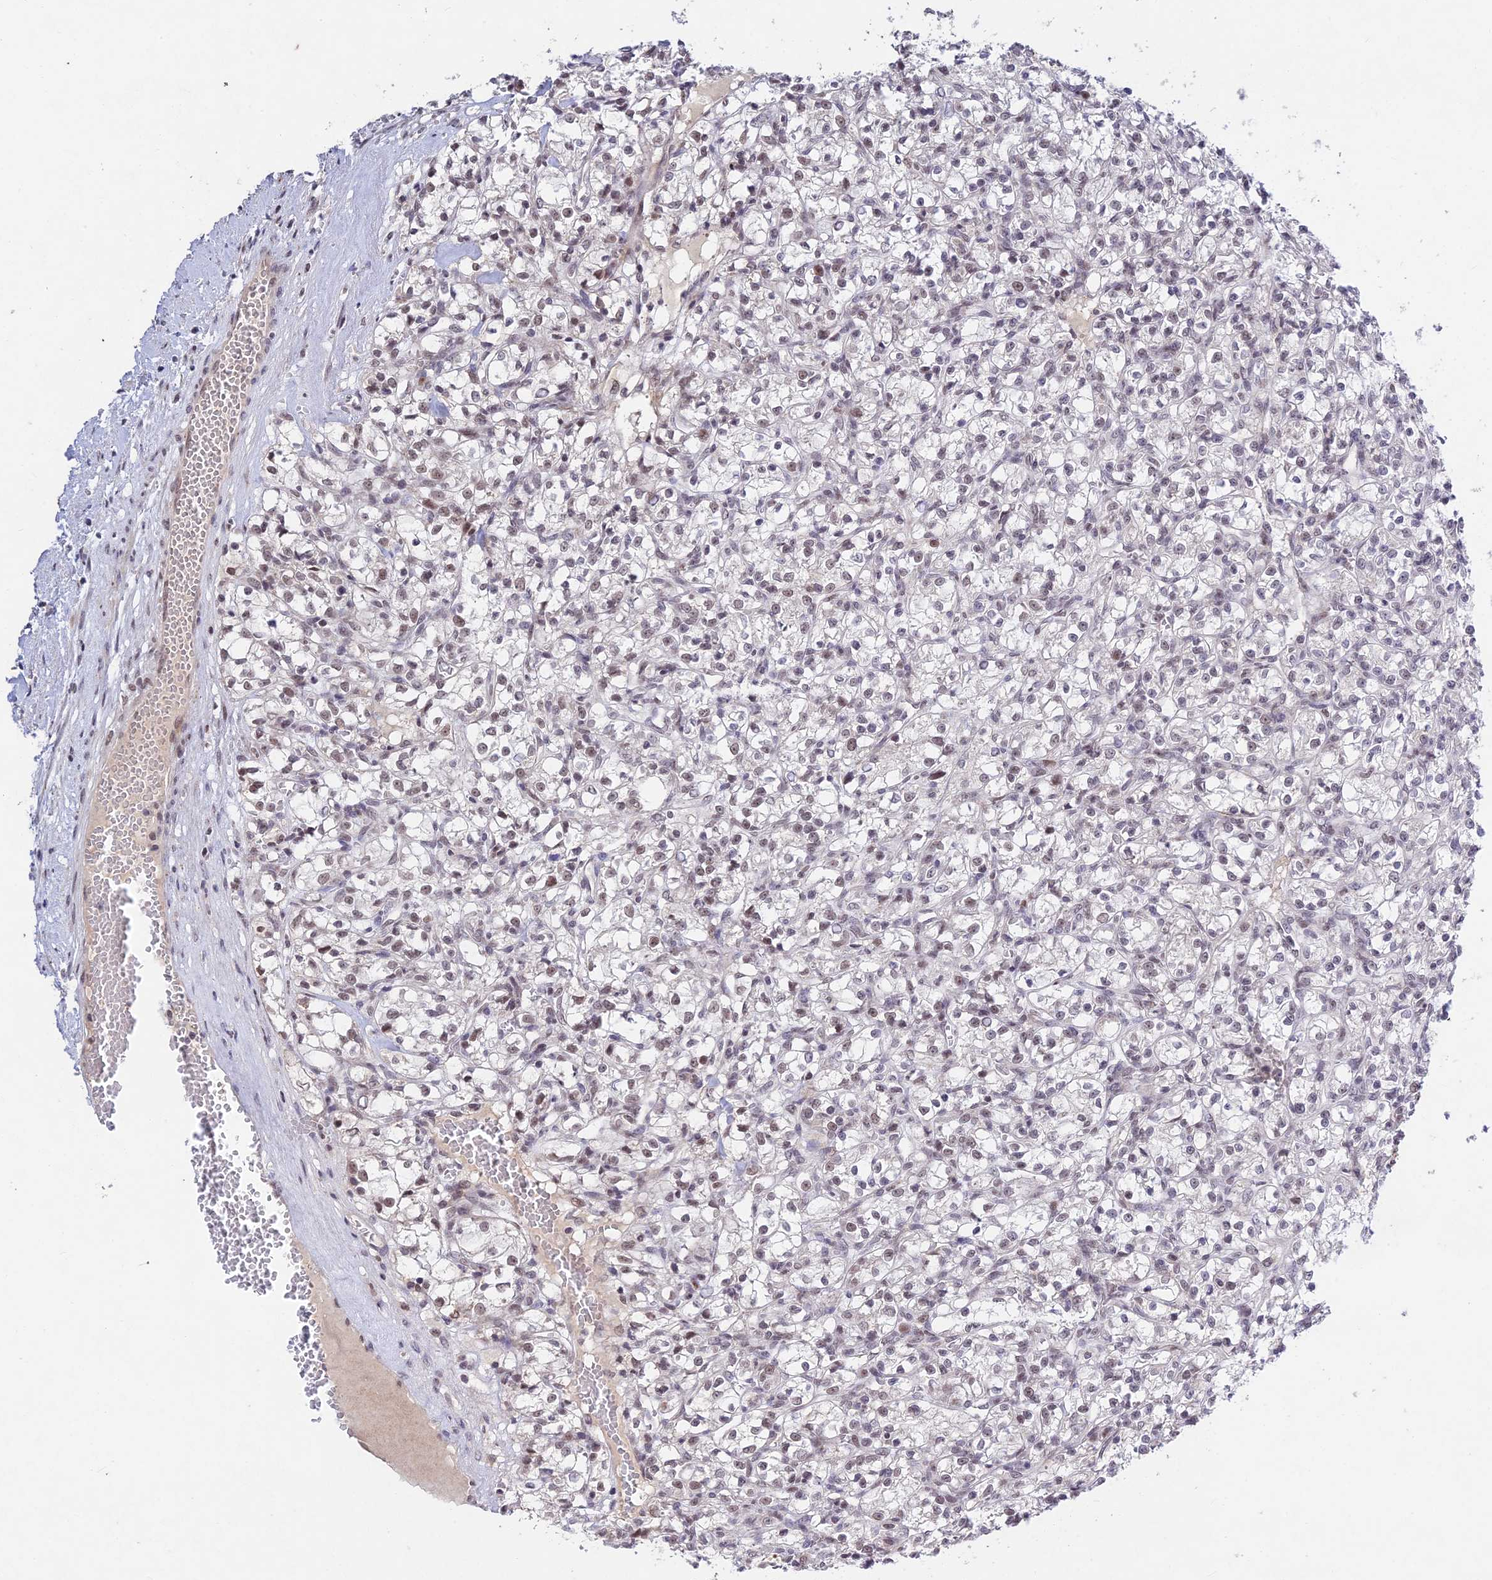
{"staining": {"intensity": "negative", "quantity": "none", "location": "none"}, "tissue": "renal cancer", "cell_type": "Tumor cells", "image_type": "cancer", "snomed": [{"axis": "morphology", "description": "Adenocarcinoma, NOS"}, {"axis": "topography", "description": "Kidney"}], "caption": "Adenocarcinoma (renal) was stained to show a protein in brown. There is no significant expression in tumor cells. (DAB IHC, high magnification).", "gene": "RAVER1", "patient": {"sex": "female", "age": 59}}